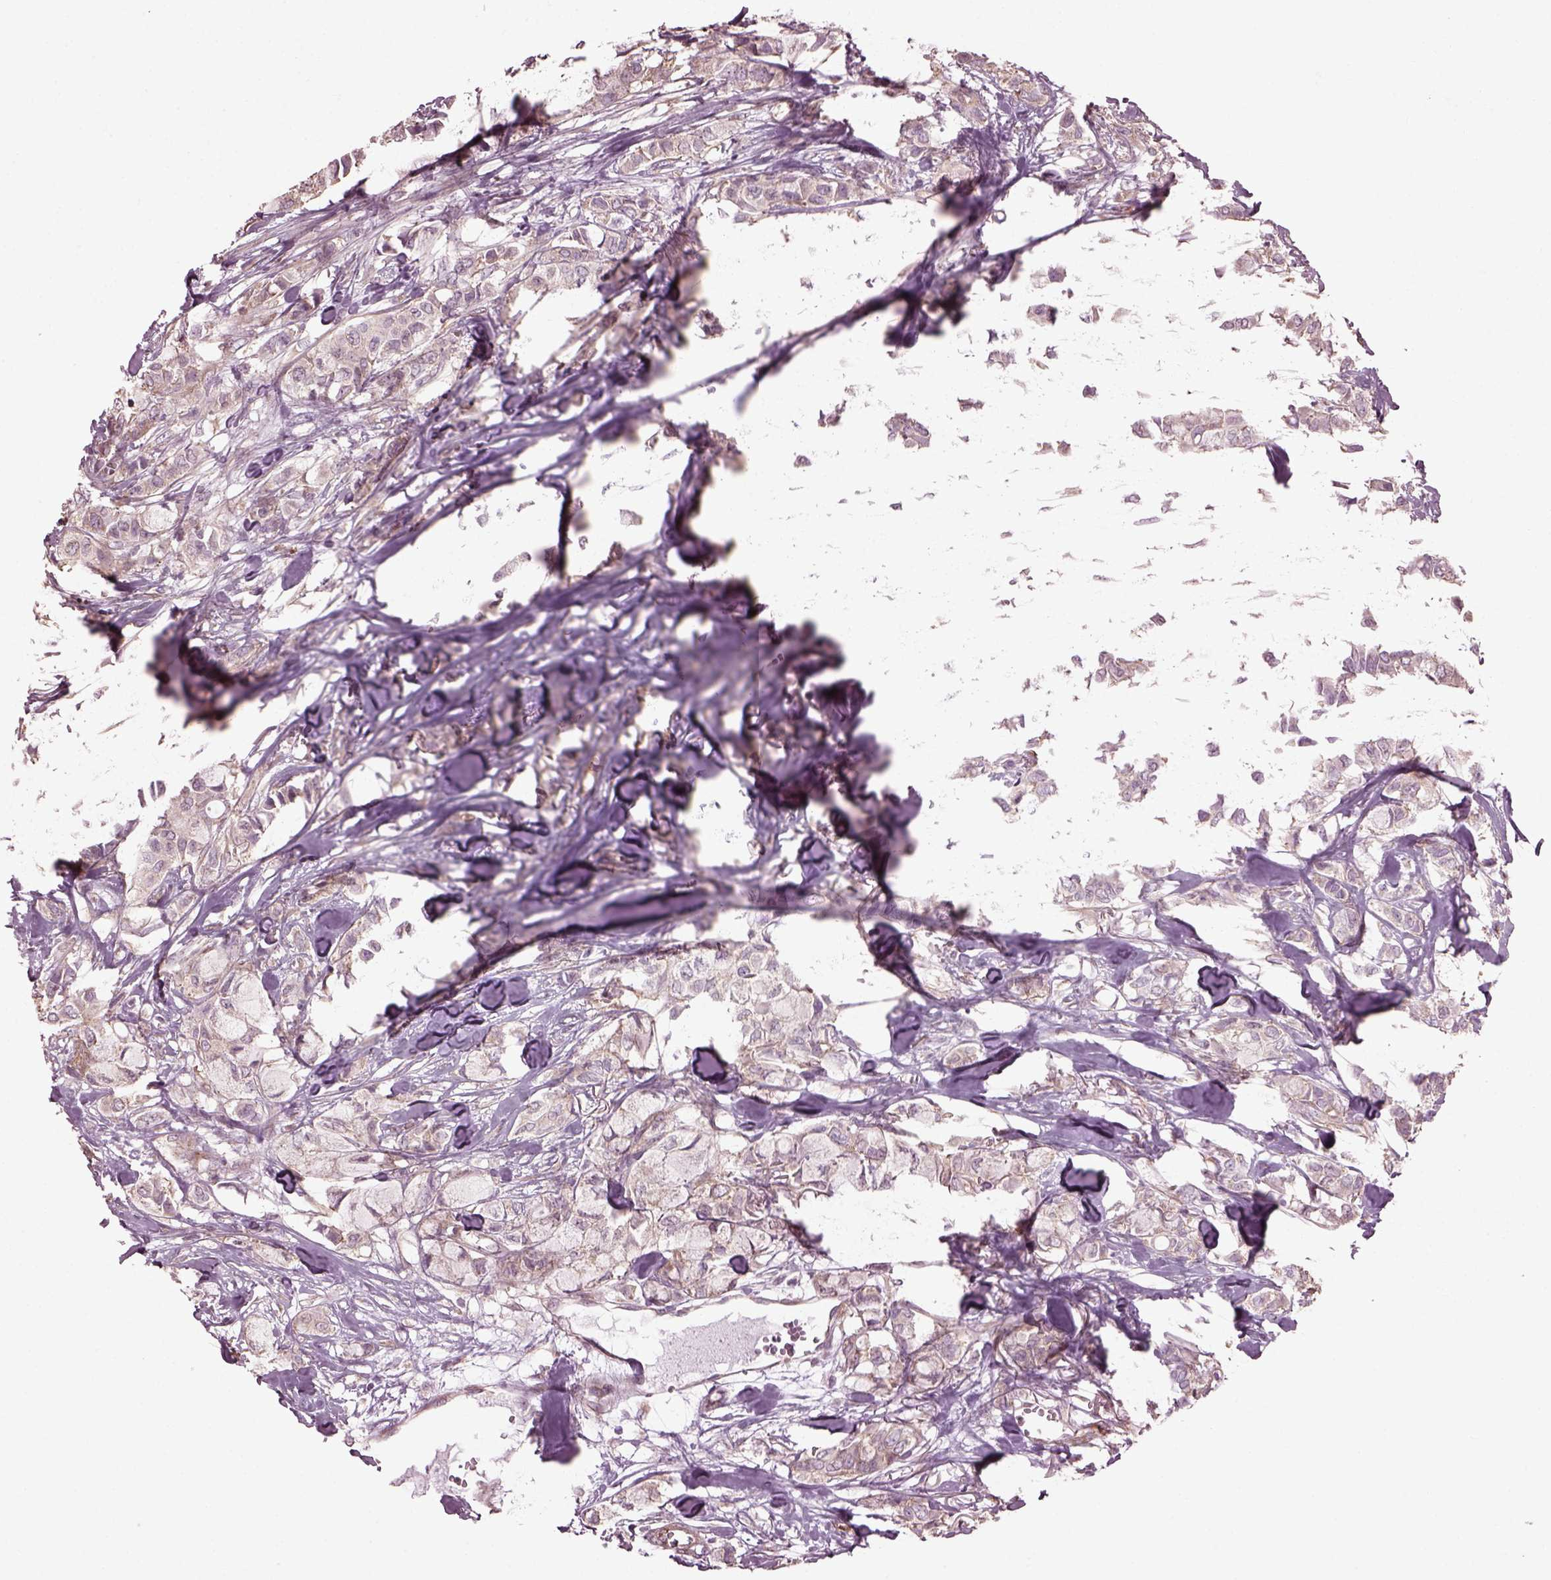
{"staining": {"intensity": "negative", "quantity": "none", "location": "none"}, "tissue": "breast cancer", "cell_type": "Tumor cells", "image_type": "cancer", "snomed": [{"axis": "morphology", "description": "Duct carcinoma"}, {"axis": "topography", "description": "Breast"}], "caption": "Immunohistochemical staining of breast cancer (intraductal carcinoma) reveals no significant staining in tumor cells.", "gene": "CABP5", "patient": {"sex": "female", "age": 85}}